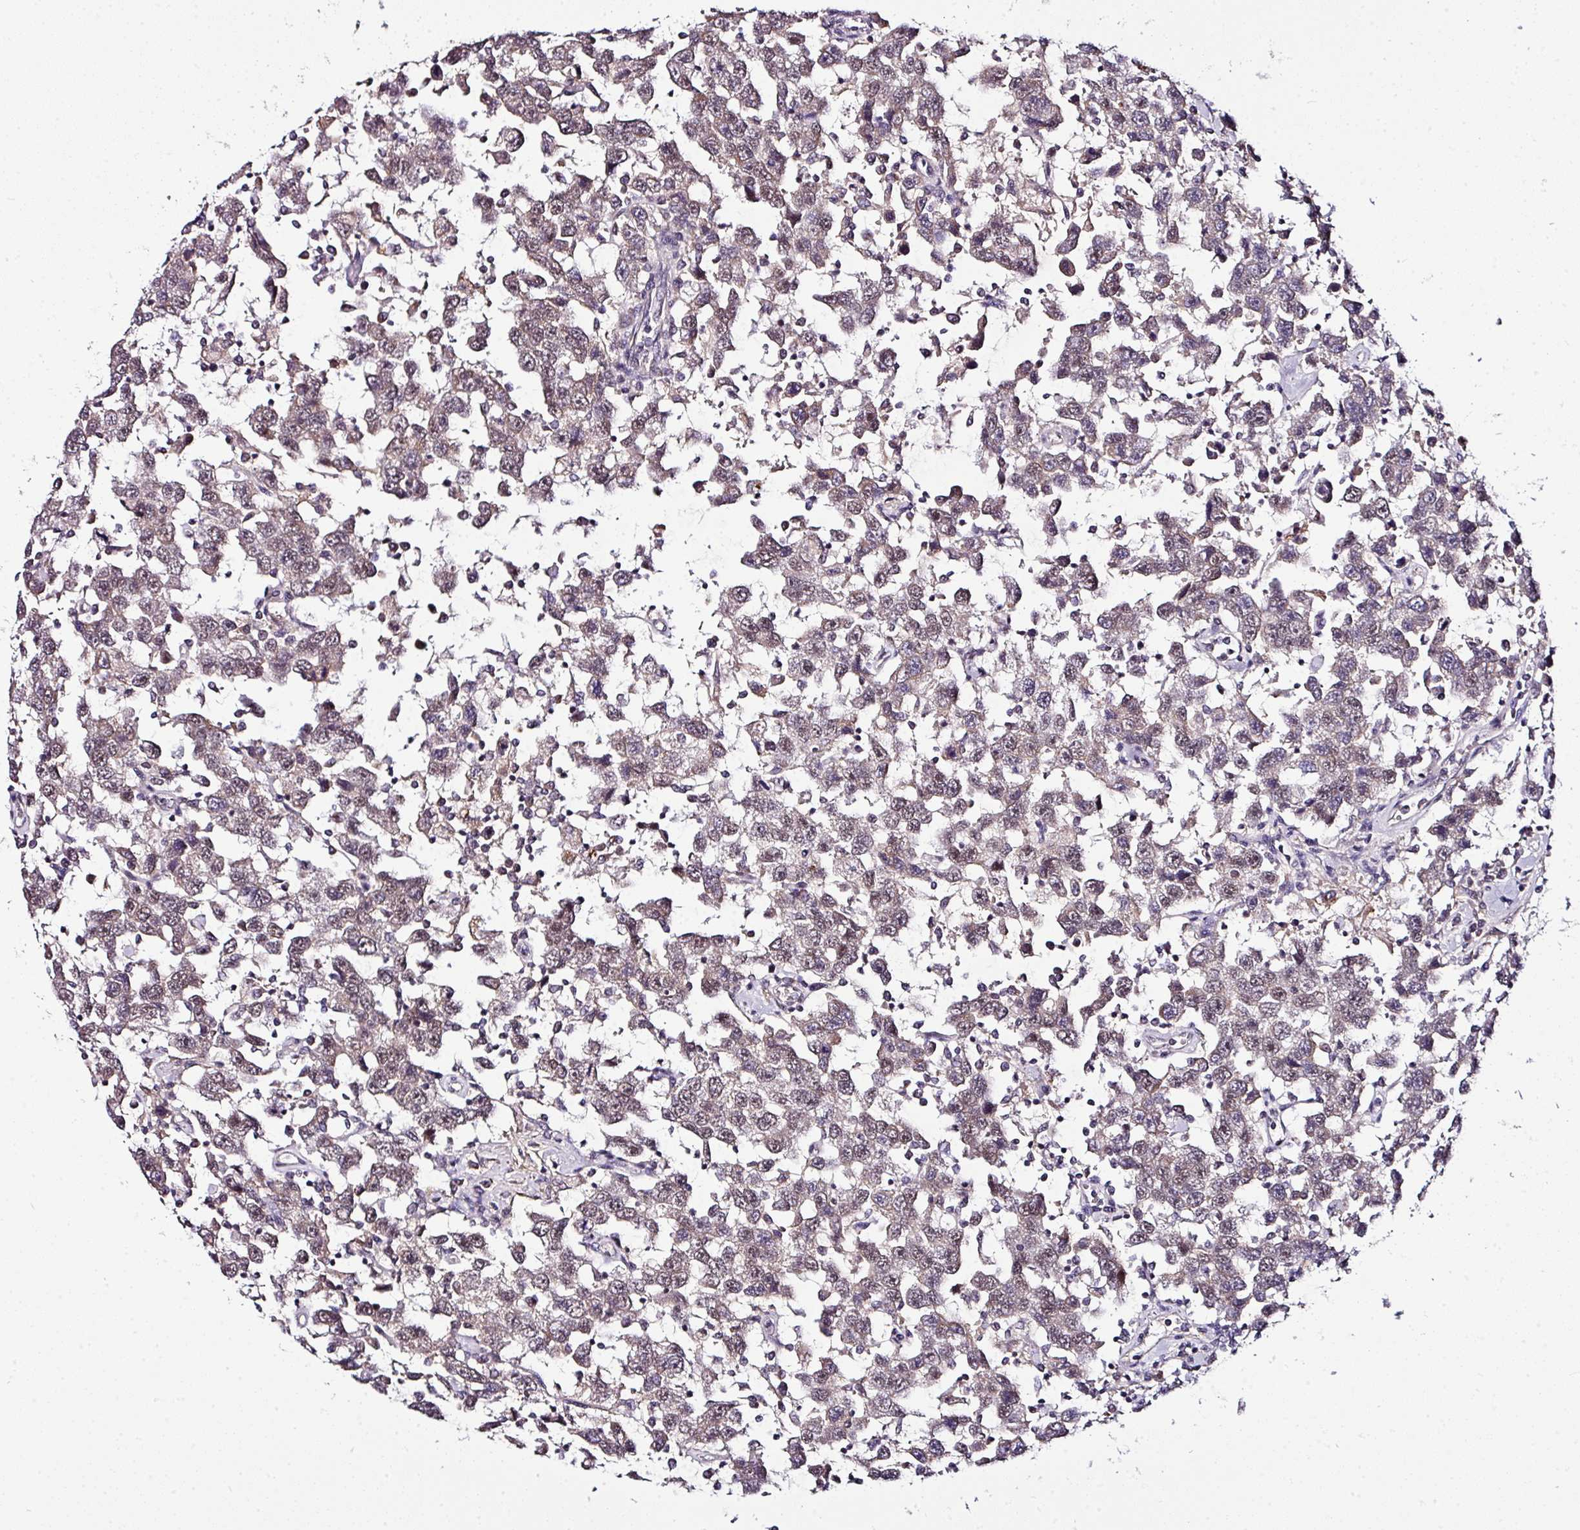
{"staining": {"intensity": "negative", "quantity": "none", "location": "none"}, "tissue": "testis cancer", "cell_type": "Tumor cells", "image_type": "cancer", "snomed": [{"axis": "morphology", "description": "Seminoma, NOS"}, {"axis": "topography", "description": "Testis"}], "caption": "The photomicrograph shows no staining of tumor cells in testis seminoma. Brightfield microscopy of immunohistochemistry stained with DAB (3,3'-diaminobenzidine) (brown) and hematoxylin (blue), captured at high magnification.", "gene": "NAPSA", "patient": {"sex": "male", "age": 41}}